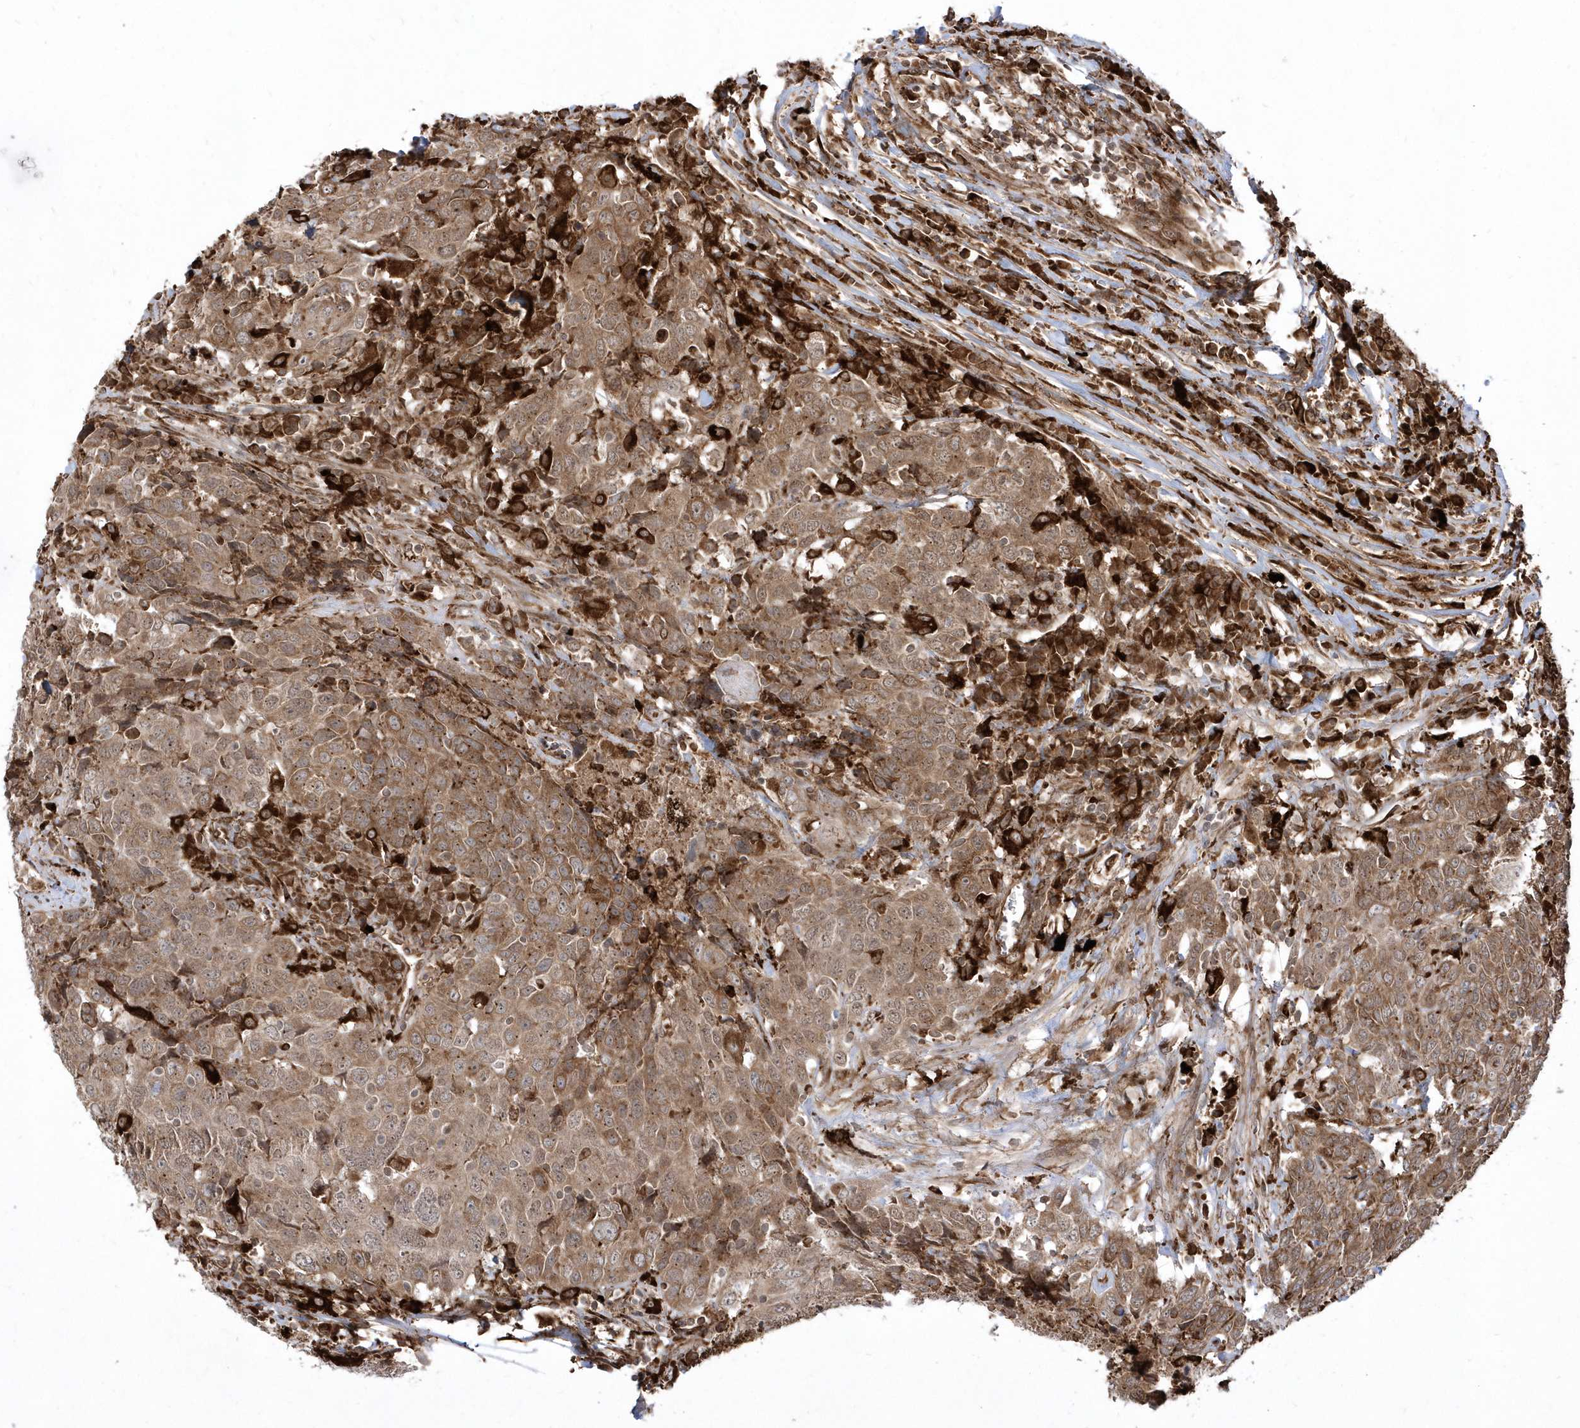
{"staining": {"intensity": "moderate", "quantity": ">75%", "location": "cytoplasmic/membranous,nuclear"}, "tissue": "head and neck cancer", "cell_type": "Tumor cells", "image_type": "cancer", "snomed": [{"axis": "morphology", "description": "Squamous cell carcinoma, NOS"}, {"axis": "topography", "description": "Head-Neck"}], "caption": "High-magnification brightfield microscopy of squamous cell carcinoma (head and neck) stained with DAB (brown) and counterstained with hematoxylin (blue). tumor cells exhibit moderate cytoplasmic/membranous and nuclear positivity is identified in approximately>75% of cells.", "gene": "EPC2", "patient": {"sex": "male", "age": 66}}